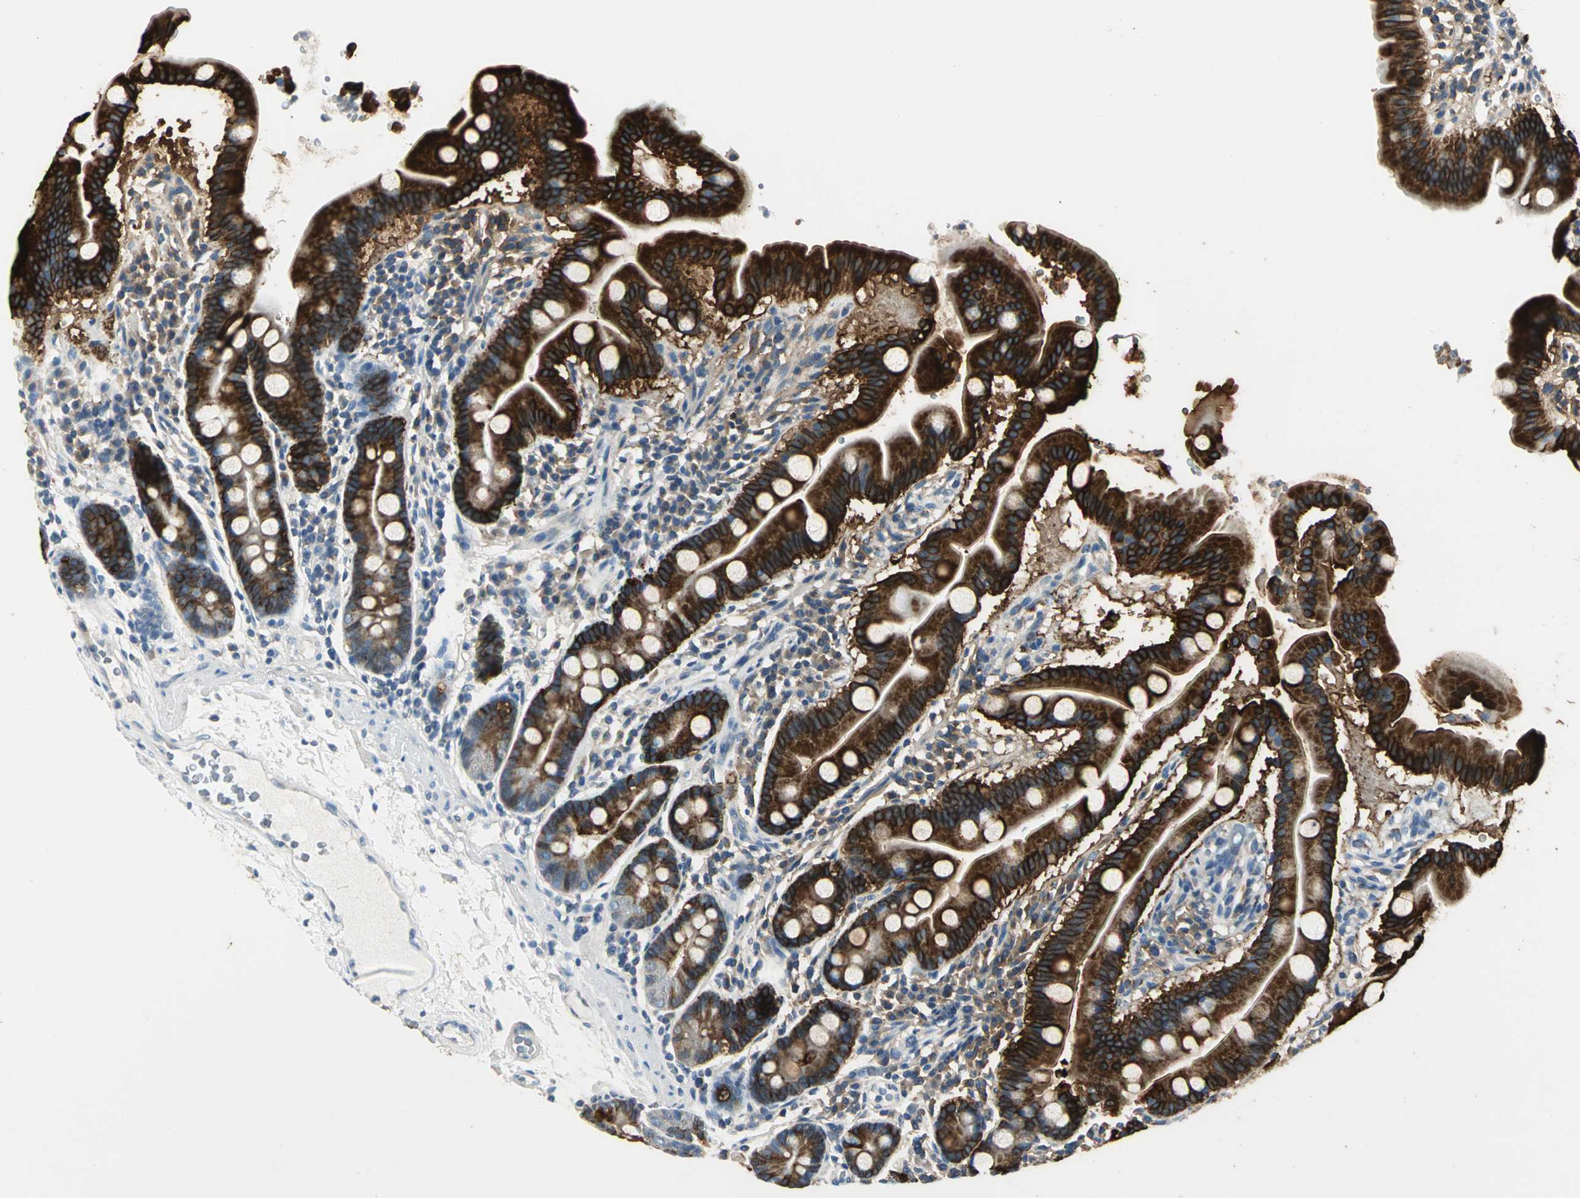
{"staining": {"intensity": "strong", "quantity": ">75%", "location": "cytoplasmic/membranous"}, "tissue": "duodenum", "cell_type": "Glandular cells", "image_type": "normal", "snomed": [{"axis": "morphology", "description": "Normal tissue, NOS"}, {"axis": "topography", "description": "Duodenum"}], "caption": "Duodenum was stained to show a protein in brown. There is high levels of strong cytoplasmic/membranous staining in approximately >75% of glandular cells.", "gene": "B3GNT2", "patient": {"sex": "male", "age": 50}}